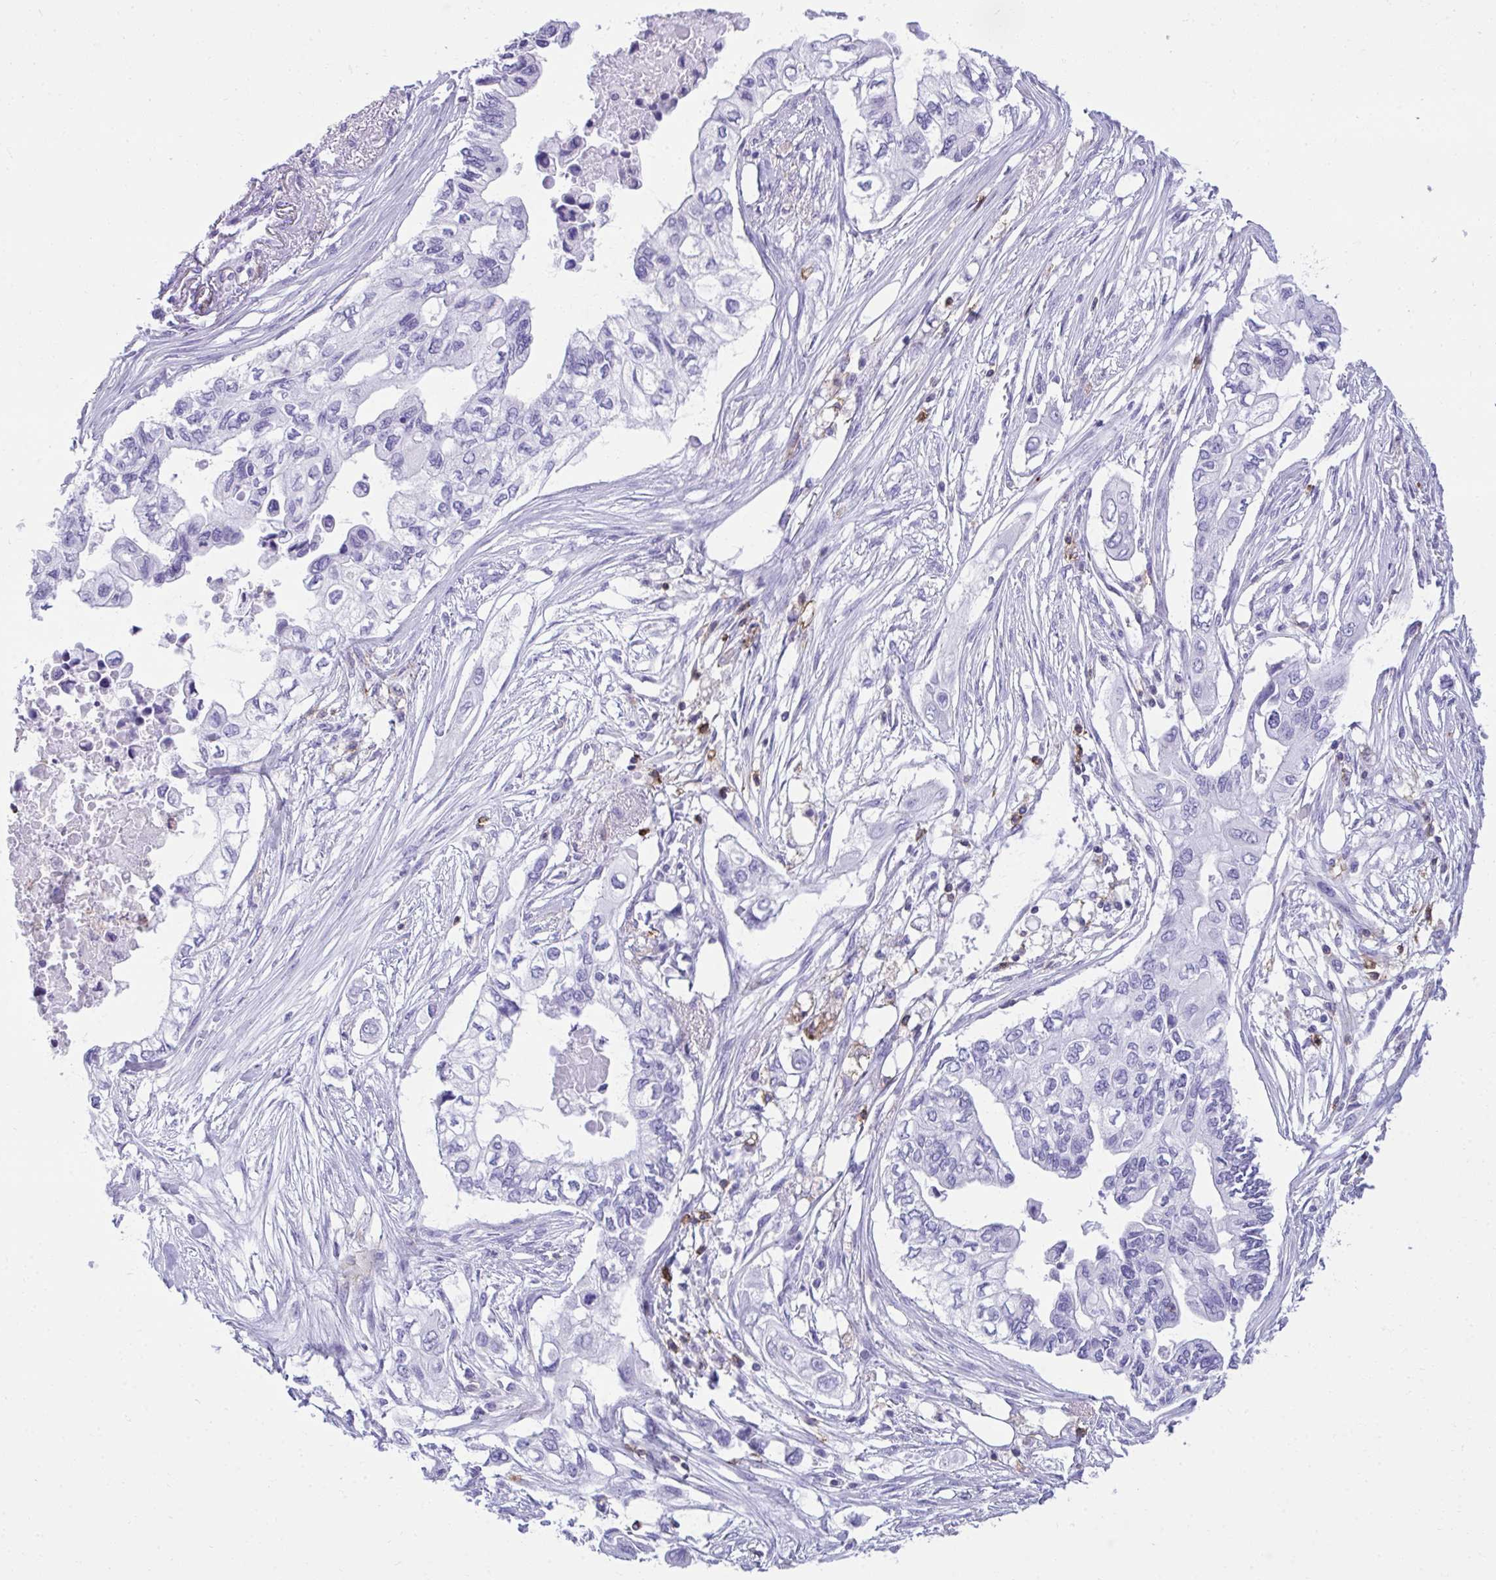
{"staining": {"intensity": "negative", "quantity": "none", "location": "none"}, "tissue": "pancreatic cancer", "cell_type": "Tumor cells", "image_type": "cancer", "snomed": [{"axis": "morphology", "description": "Adenocarcinoma, NOS"}, {"axis": "topography", "description": "Pancreas"}], "caption": "DAB immunohistochemical staining of adenocarcinoma (pancreatic) shows no significant expression in tumor cells.", "gene": "SPN", "patient": {"sex": "female", "age": 63}}